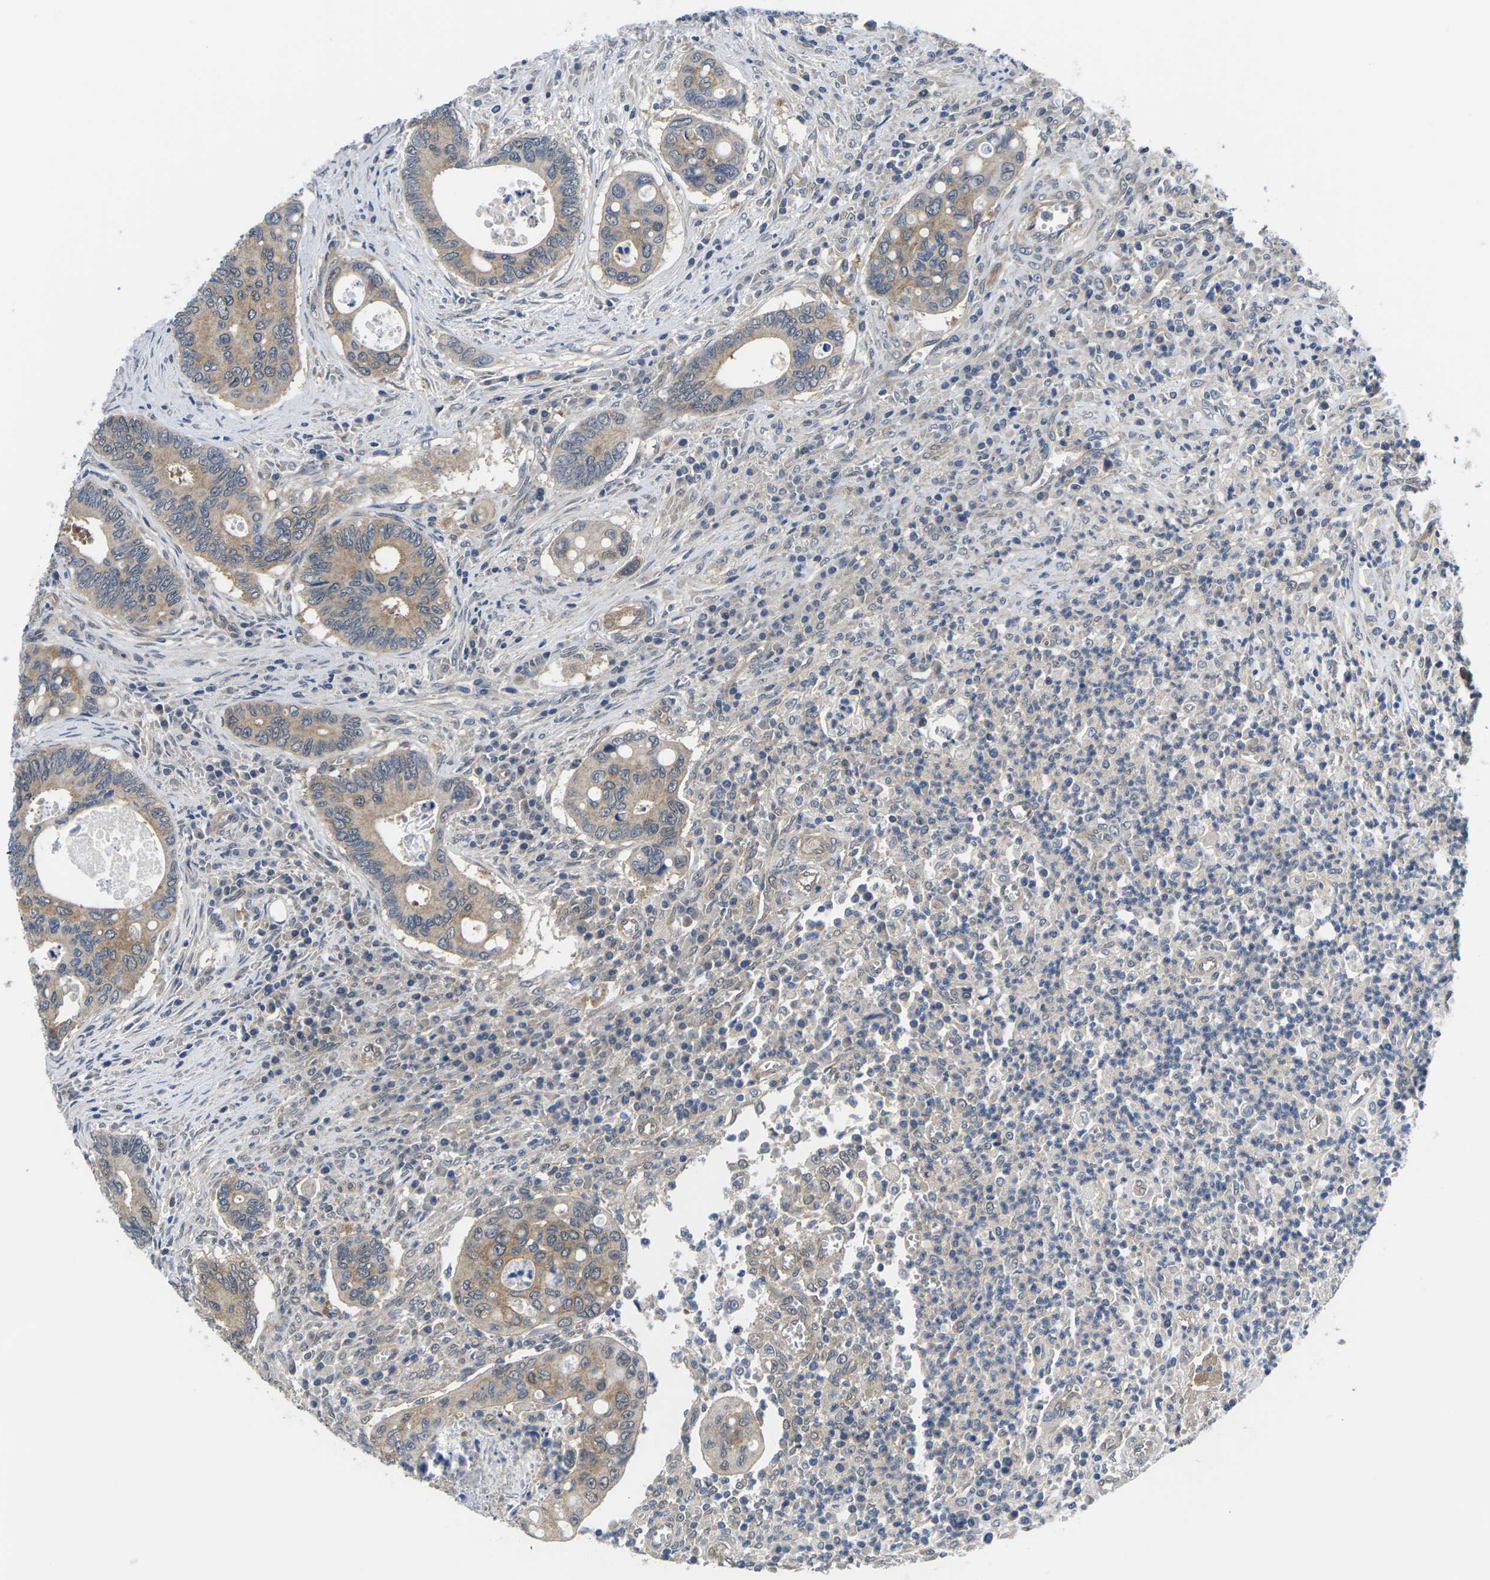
{"staining": {"intensity": "moderate", "quantity": ">75%", "location": "cytoplasmic/membranous"}, "tissue": "colorectal cancer", "cell_type": "Tumor cells", "image_type": "cancer", "snomed": [{"axis": "morphology", "description": "Inflammation, NOS"}, {"axis": "morphology", "description": "Adenocarcinoma, NOS"}, {"axis": "topography", "description": "Colon"}], "caption": "A histopathology image showing moderate cytoplasmic/membranous positivity in approximately >75% of tumor cells in adenocarcinoma (colorectal), as visualized by brown immunohistochemical staining.", "gene": "GSK3B", "patient": {"sex": "male", "age": 72}}